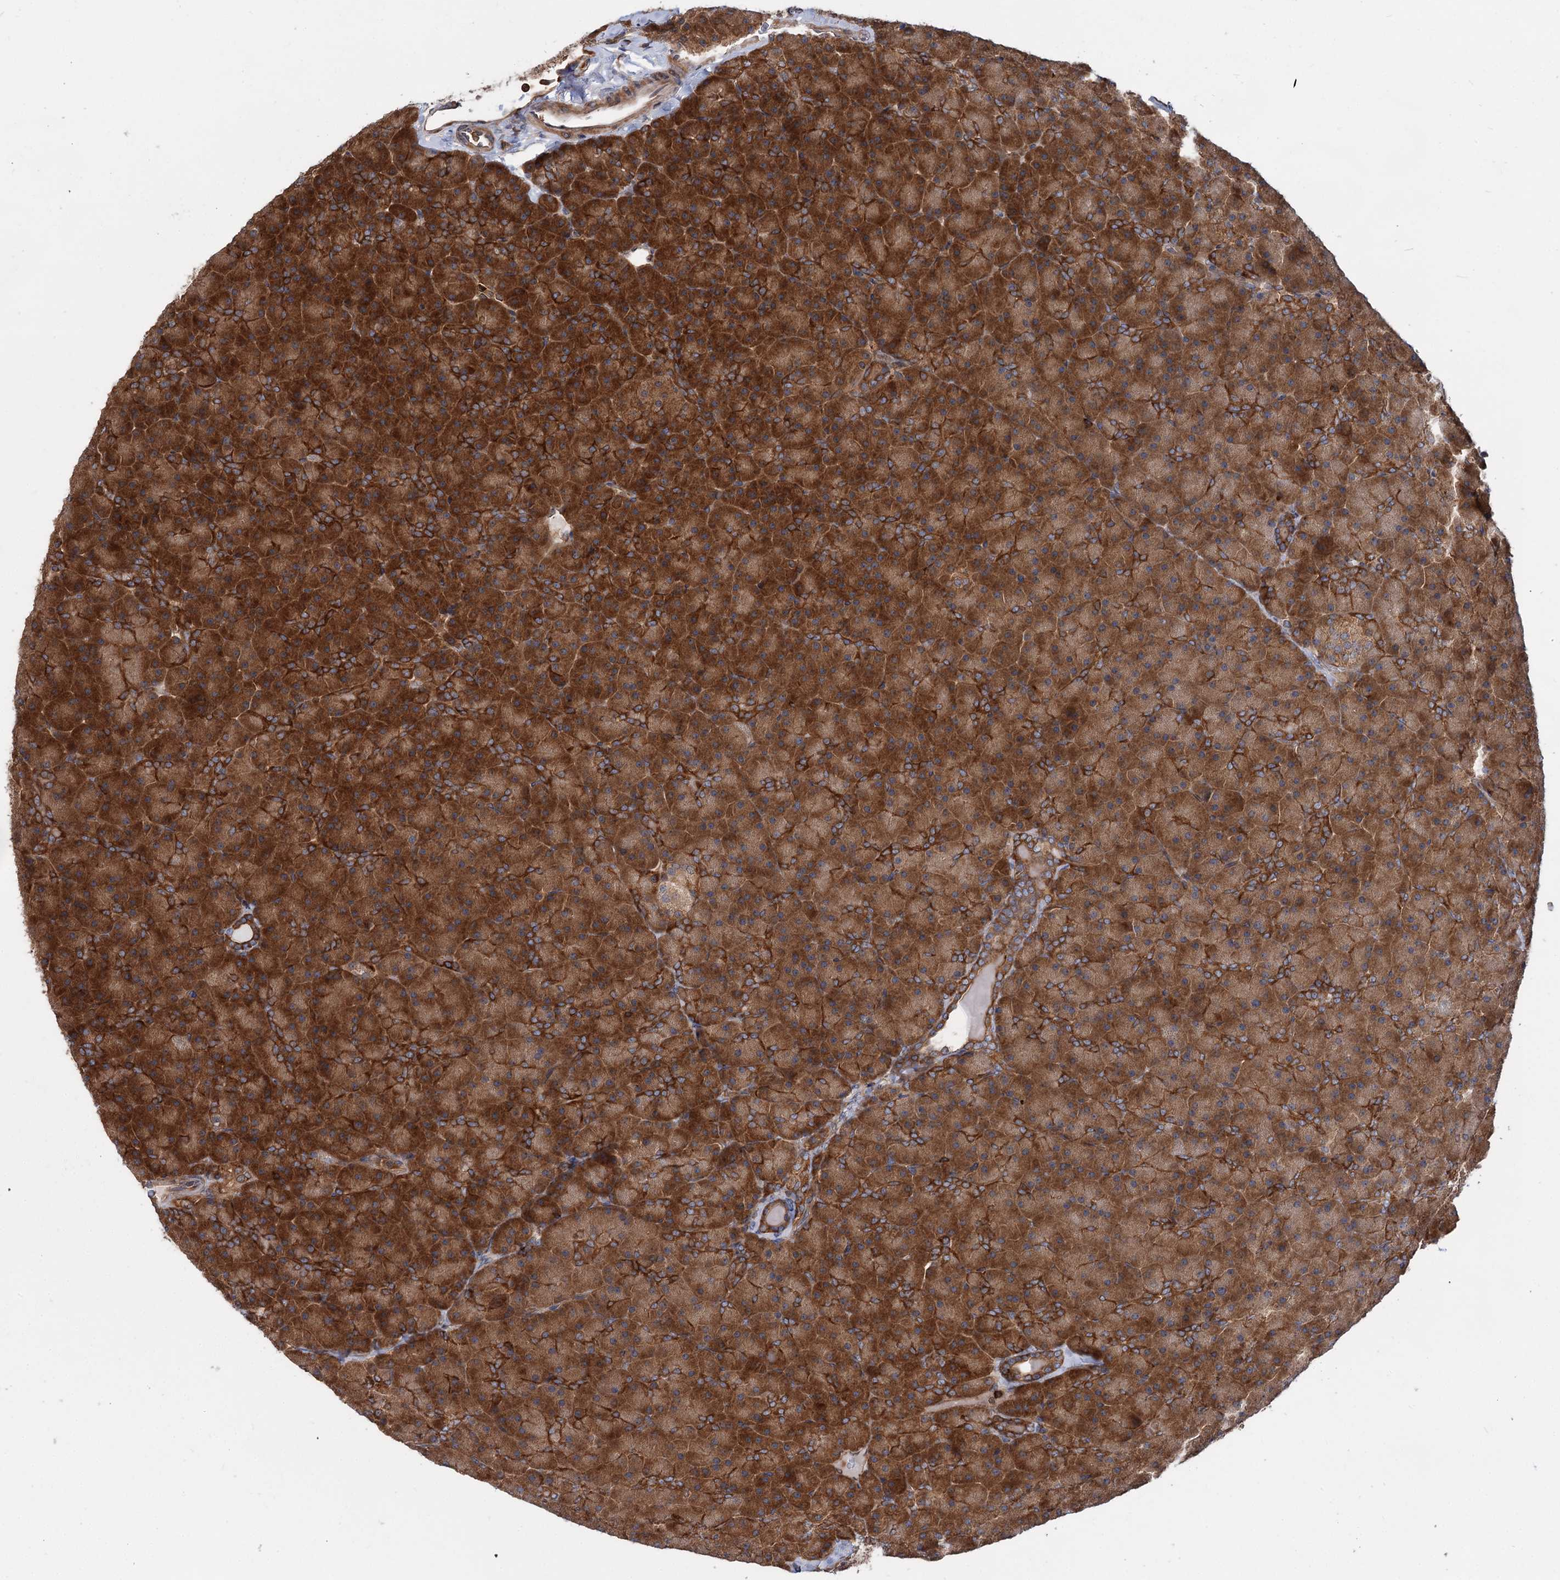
{"staining": {"intensity": "strong", "quantity": ">75%", "location": "cytoplasmic/membranous"}, "tissue": "pancreas", "cell_type": "Exocrine glandular cells", "image_type": "normal", "snomed": [{"axis": "morphology", "description": "Normal tissue, NOS"}, {"axis": "topography", "description": "Pancreas"}], "caption": "Normal pancreas displays strong cytoplasmic/membranous expression in about >75% of exocrine glandular cells.", "gene": "PACS1", "patient": {"sex": "male", "age": 36}}